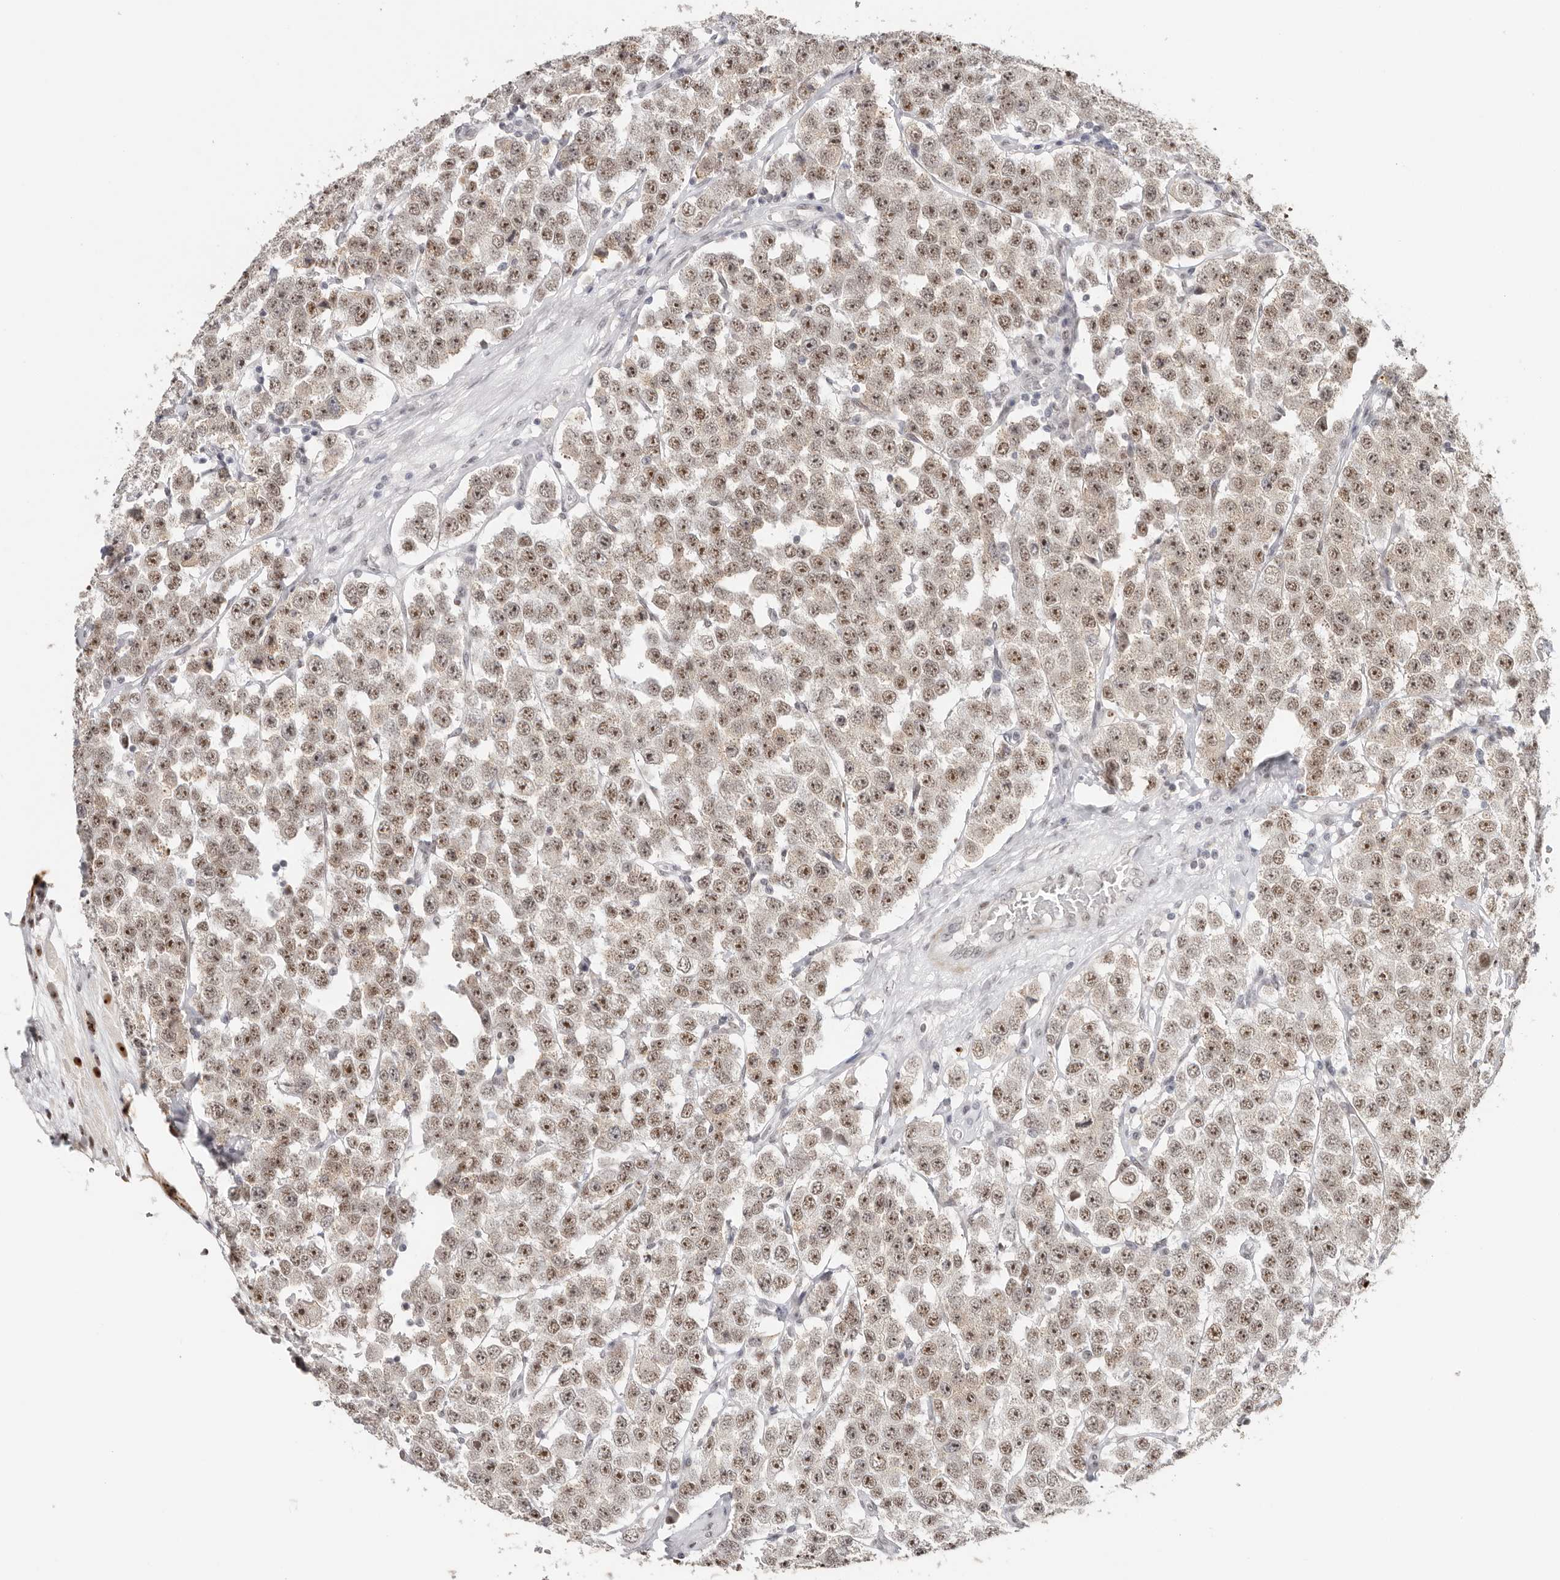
{"staining": {"intensity": "moderate", "quantity": ">75%", "location": "nuclear"}, "tissue": "testis cancer", "cell_type": "Tumor cells", "image_type": "cancer", "snomed": [{"axis": "morphology", "description": "Seminoma, NOS"}, {"axis": "topography", "description": "Testis"}], "caption": "The immunohistochemical stain shows moderate nuclear positivity in tumor cells of seminoma (testis) tissue.", "gene": "LARP7", "patient": {"sex": "male", "age": 28}}